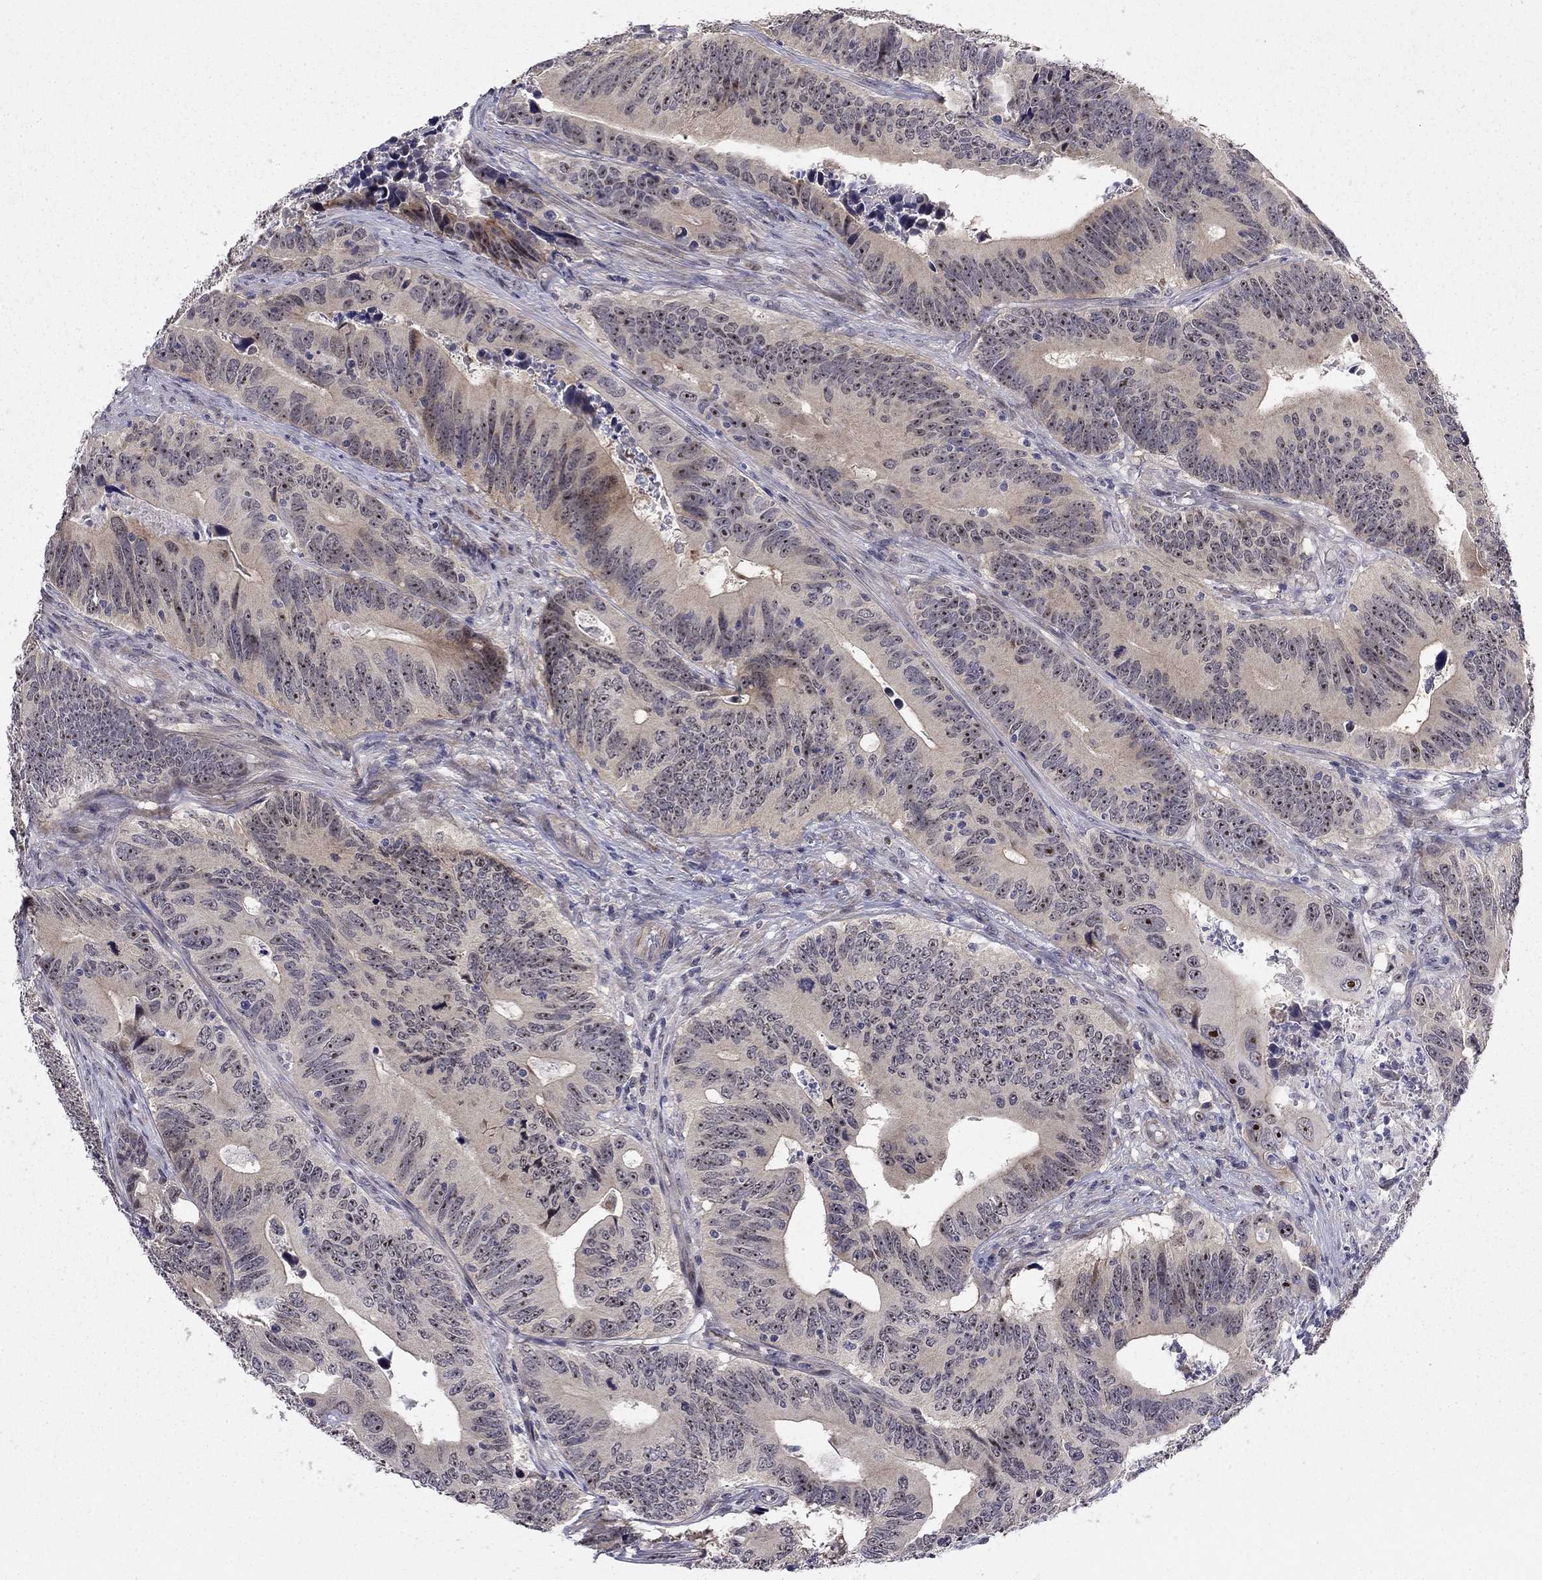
{"staining": {"intensity": "moderate", "quantity": "25%-75%", "location": "nuclear"}, "tissue": "colorectal cancer", "cell_type": "Tumor cells", "image_type": "cancer", "snomed": [{"axis": "morphology", "description": "Adenocarcinoma, NOS"}, {"axis": "topography", "description": "Colon"}], "caption": "Moderate nuclear staining is appreciated in about 25%-75% of tumor cells in colorectal cancer. (Brightfield microscopy of DAB IHC at high magnification).", "gene": "STXBP6", "patient": {"sex": "female", "age": 90}}